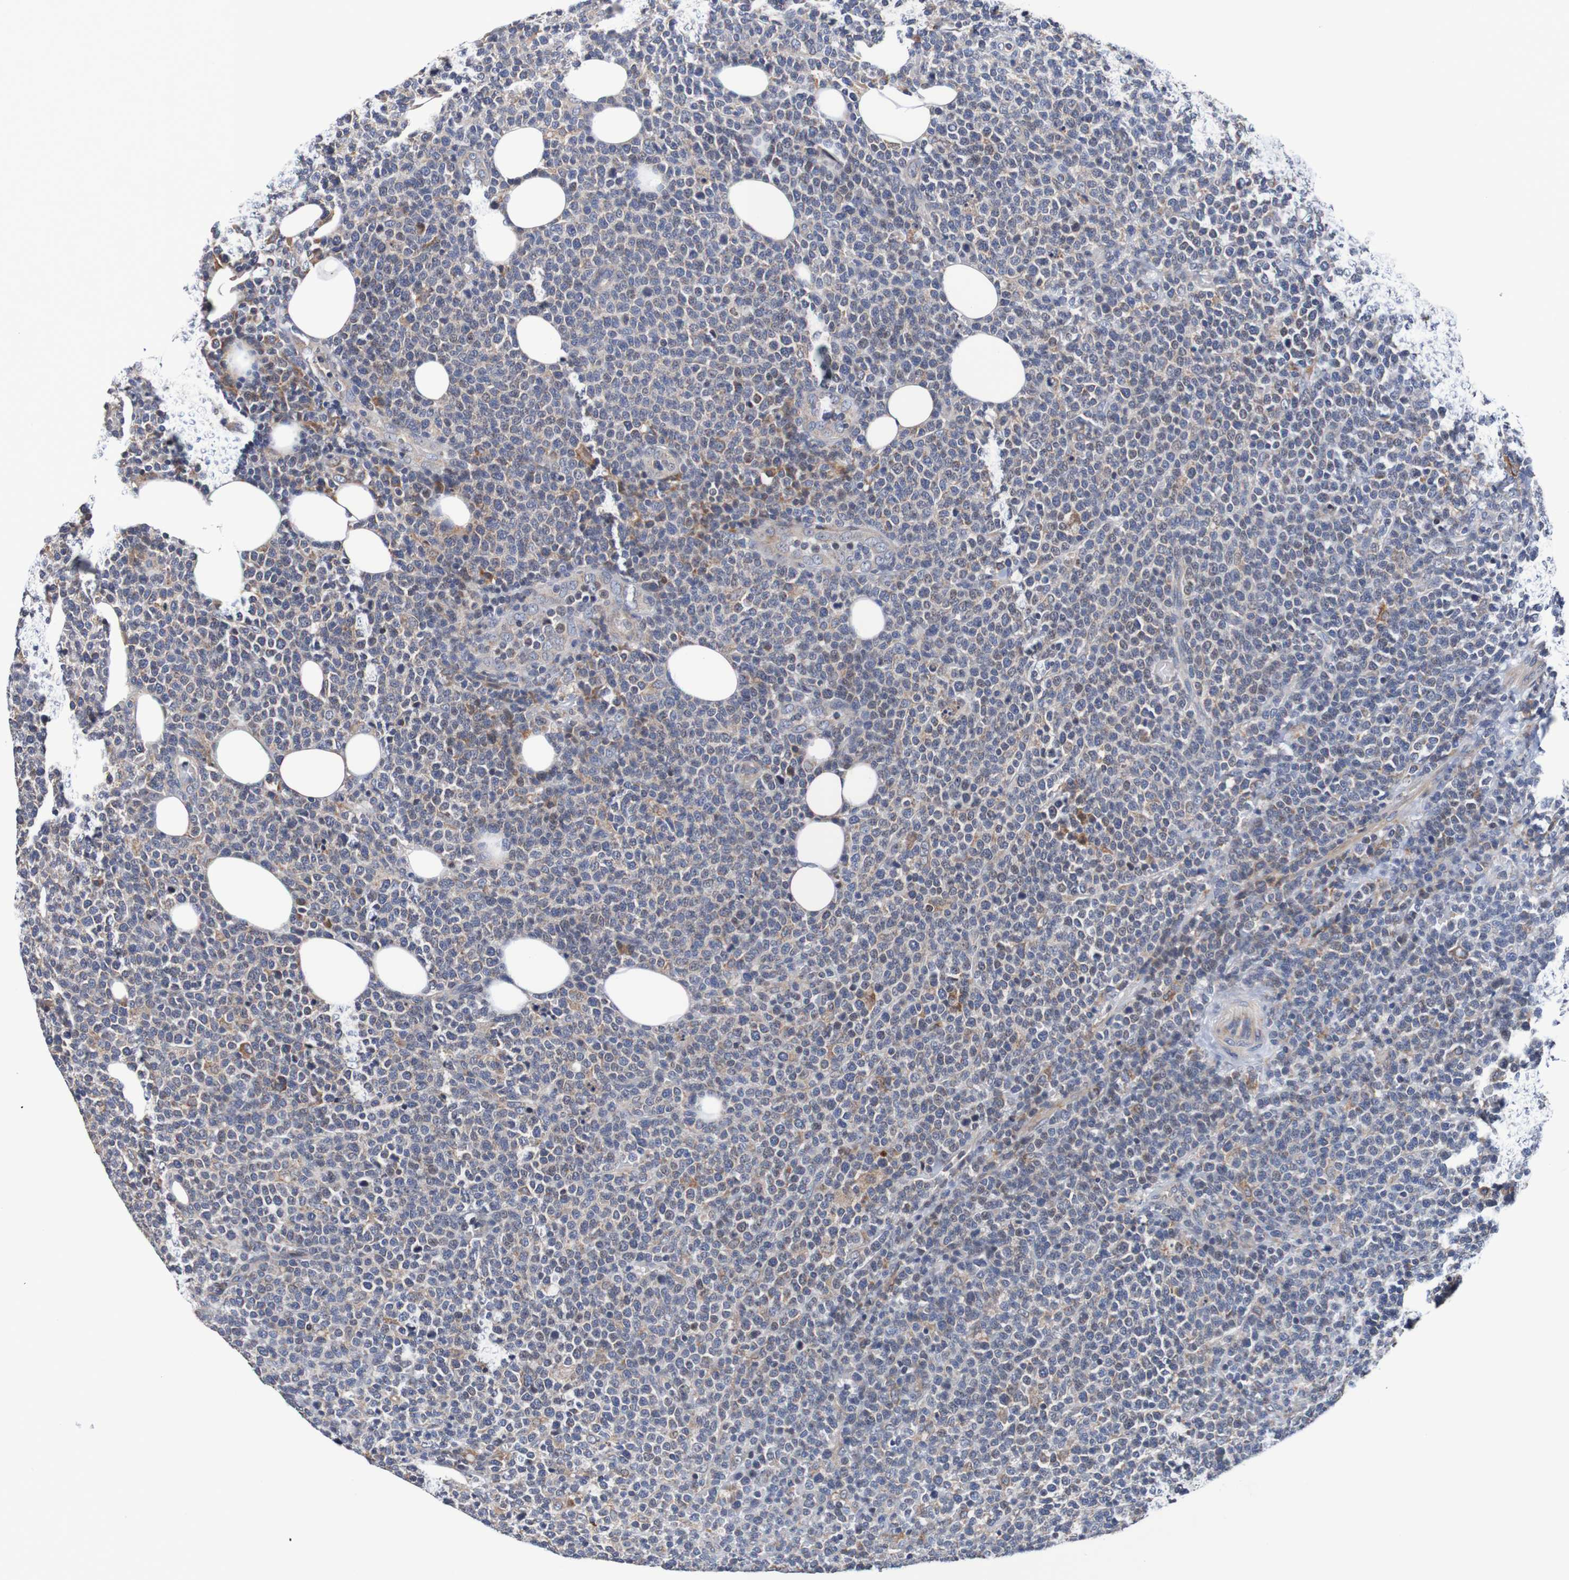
{"staining": {"intensity": "weak", "quantity": "25%-75%", "location": "cytoplasmic/membranous"}, "tissue": "lymphoma", "cell_type": "Tumor cells", "image_type": "cancer", "snomed": [{"axis": "morphology", "description": "Malignant lymphoma, non-Hodgkin's type, High grade"}, {"axis": "topography", "description": "Lymph node"}], "caption": "Immunohistochemistry micrograph of human lymphoma stained for a protein (brown), which demonstrates low levels of weak cytoplasmic/membranous staining in approximately 25%-75% of tumor cells.", "gene": "FIBP", "patient": {"sex": "male", "age": 61}}